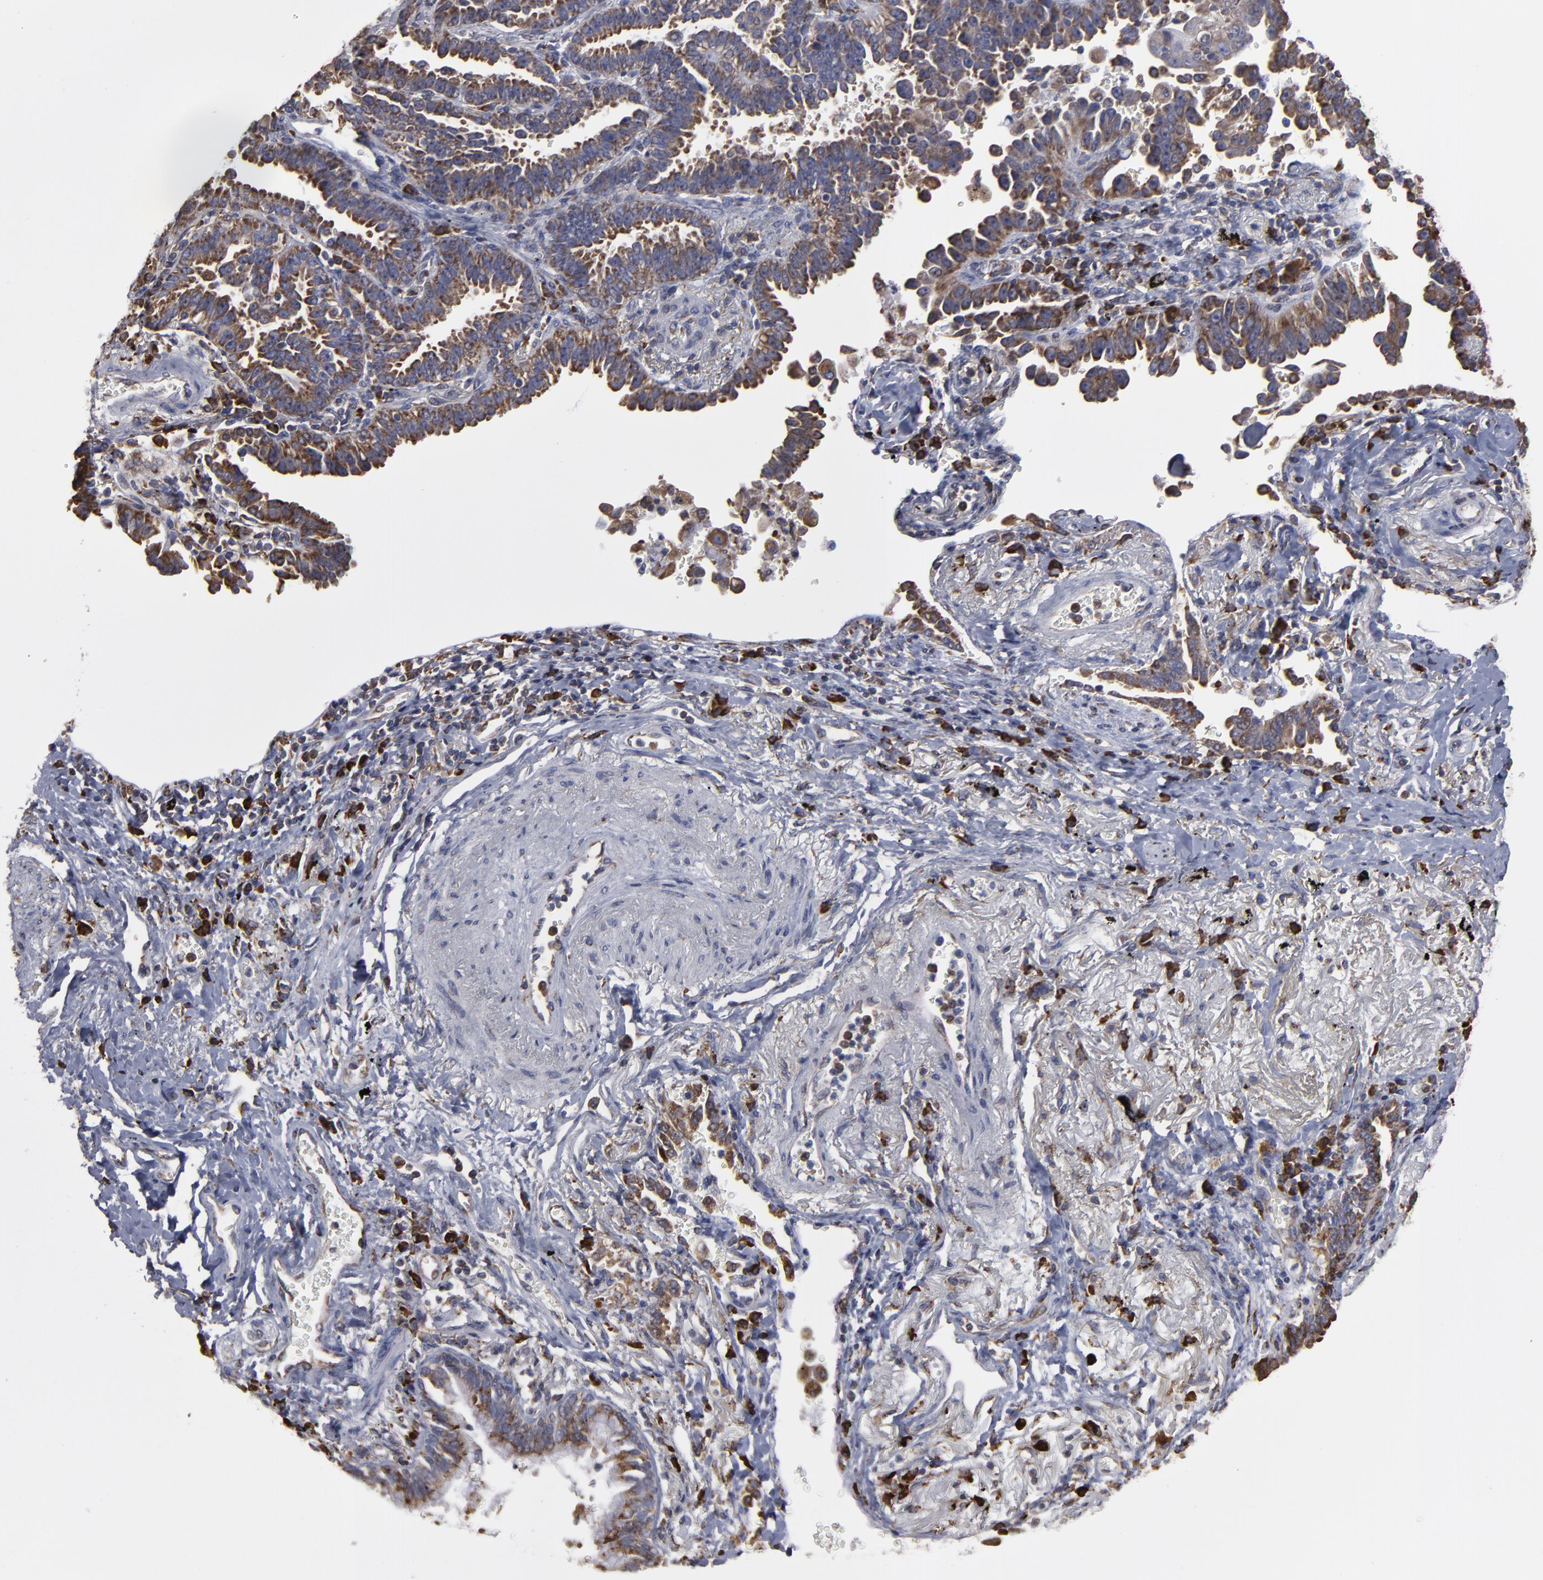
{"staining": {"intensity": "moderate", "quantity": ">75%", "location": "cytoplasmic/membranous"}, "tissue": "lung cancer", "cell_type": "Tumor cells", "image_type": "cancer", "snomed": [{"axis": "morphology", "description": "Adenocarcinoma, NOS"}, {"axis": "topography", "description": "Lung"}], "caption": "Protein analysis of lung cancer tissue reveals moderate cytoplasmic/membranous staining in about >75% of tumor cells.", "gene": "SND1", "patient": {"sex": "female", "age": 64}}